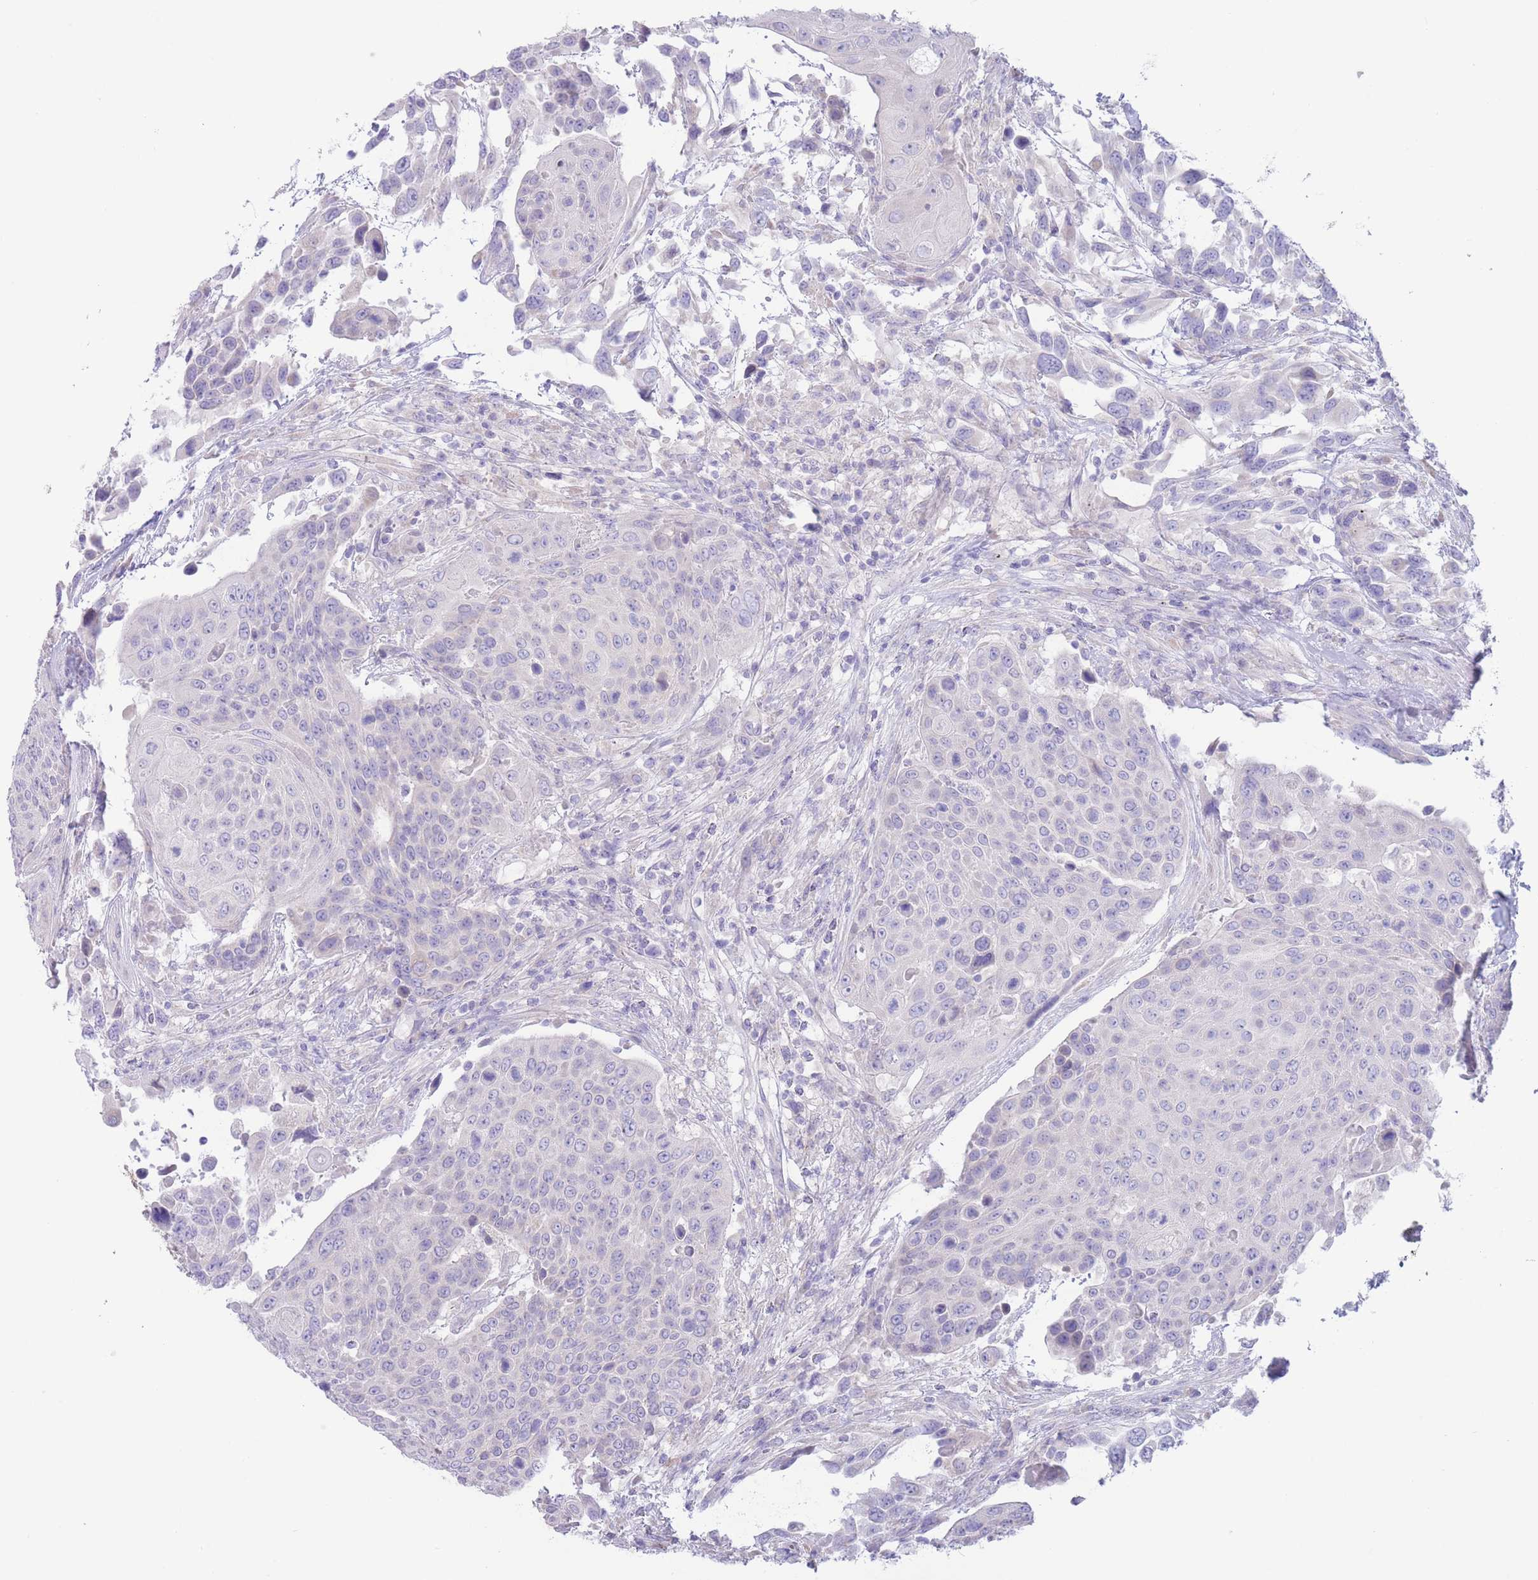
{"staining": {"intensity": "negative", "quantity": "none", "location": "none"}, "tissue": "urothelial cancer", "cell_type": "Tumor cells", "image_type": "cancer", "snomed": [{"axis": "morphology", "description": "Urothelial carcinoma, High grade"}, {"axis": "topography", "description": "Urinary bladder"}], "caption": "The immunohistochemistry histopathology image has no significant expression in tumor cells of urothelial cancer tissue.", "gene": "FAH", "patient": {"sex": "female", "age": 70}}